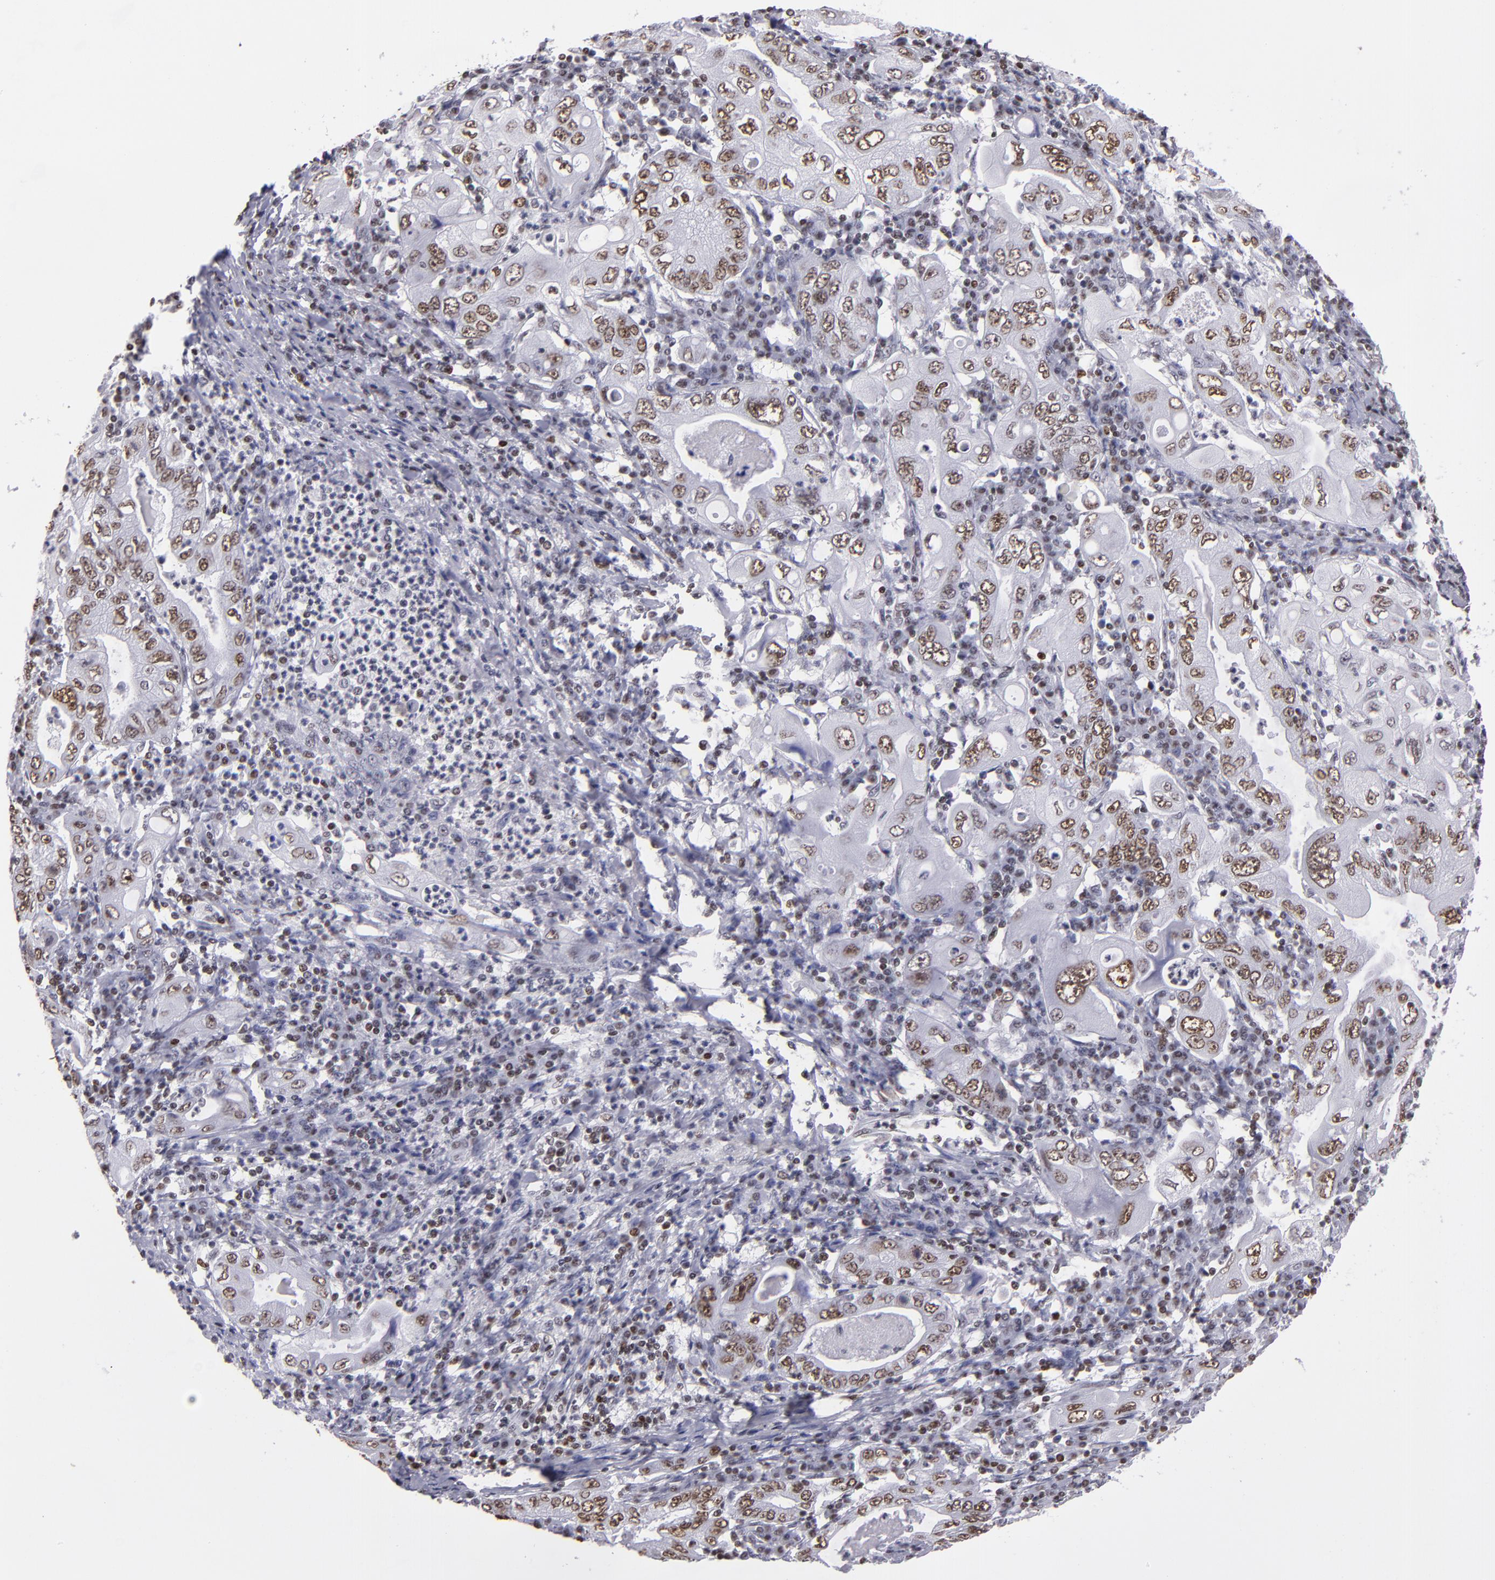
{"staining": {"intensity": "strong", "quantity": ">75%", "location": "nuclear"}, "tissue": "stomach cancer", "cell_type": "Tumor cells", "image_type": "cancer", "snomed": [{"axis": "morphology", "description": "Normal tissue, NOS"}, {"axis": "morphology", "description": "Adenocarcinoma, NOS"}, {"axis": "topography", "description": "Esophagus"}, {"axis": "topography", "description": "Stomach, upper"}, {"axis": "topography", "description": "Peripheral nerve tissue"}], "caption": "A high amount of strong nuclear expression is identified in about >75% of tumor cells in adenocarcinoma (stomach) tissue.", "gene": "TERF2", "patient": {"sex": "male", "age": 62}}